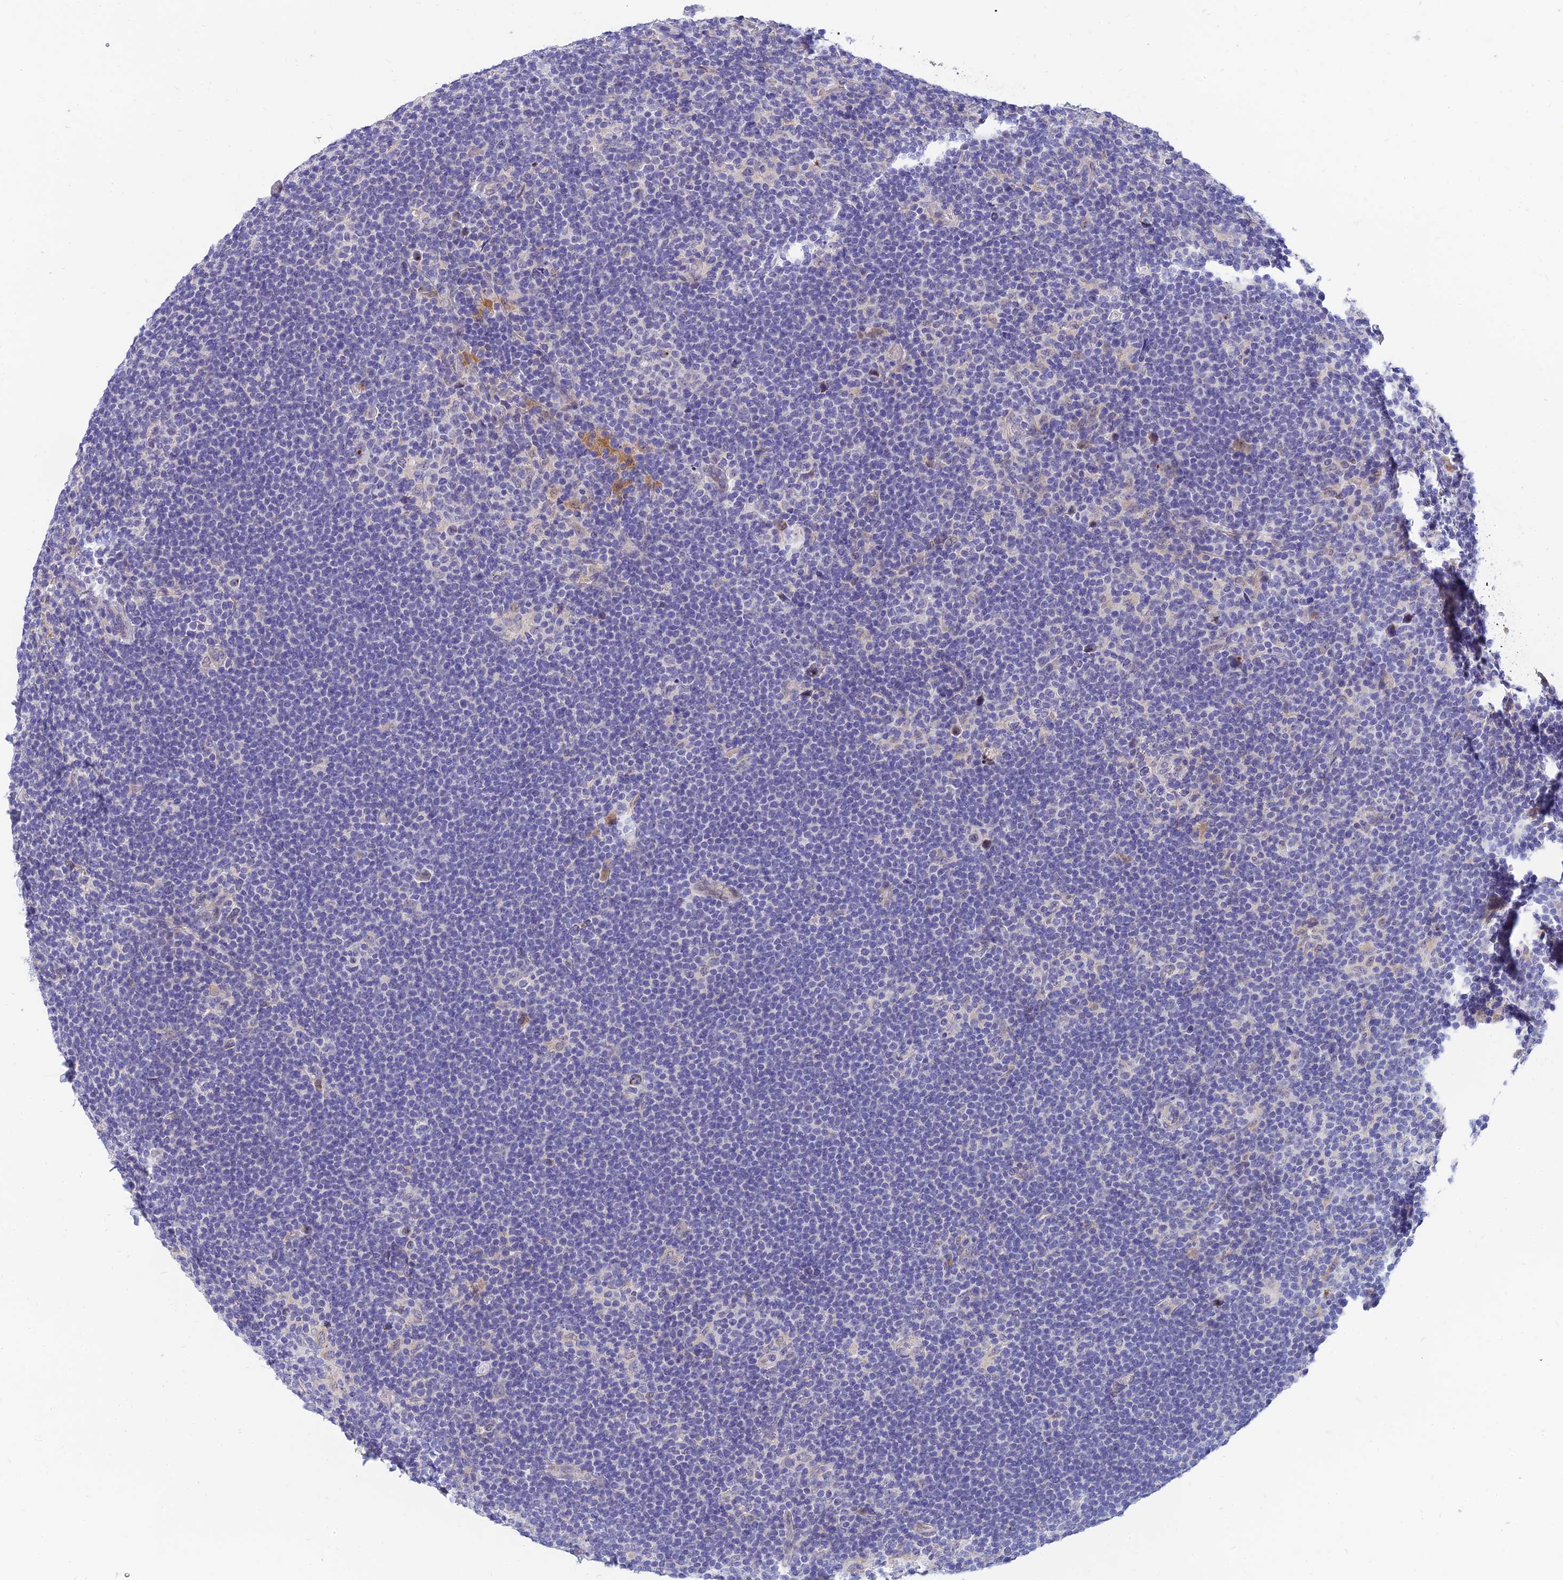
{"staining": {"intensity": "negative", "quantity": "none", "location": "none"}, "tissue": "lymphoma", "cell_type": "Tumor cells", "image_type": "cancer", "snomed": [{"axis": "morphology", "description": "Hodgkin's disease, NOS"}, {"axis": "topography", "description": "Lymph node"}], "caption": "There is no significant positivity in tumor cells of lymphoma. Brightfield microscopy of IHC stained with DAB (3,3'-diaminobenzidine) (brown) and hematoxylin (blue), captured at high magnification.", "gene": "ANKS4B", "patient": {"sex": "female", "age": 57}}